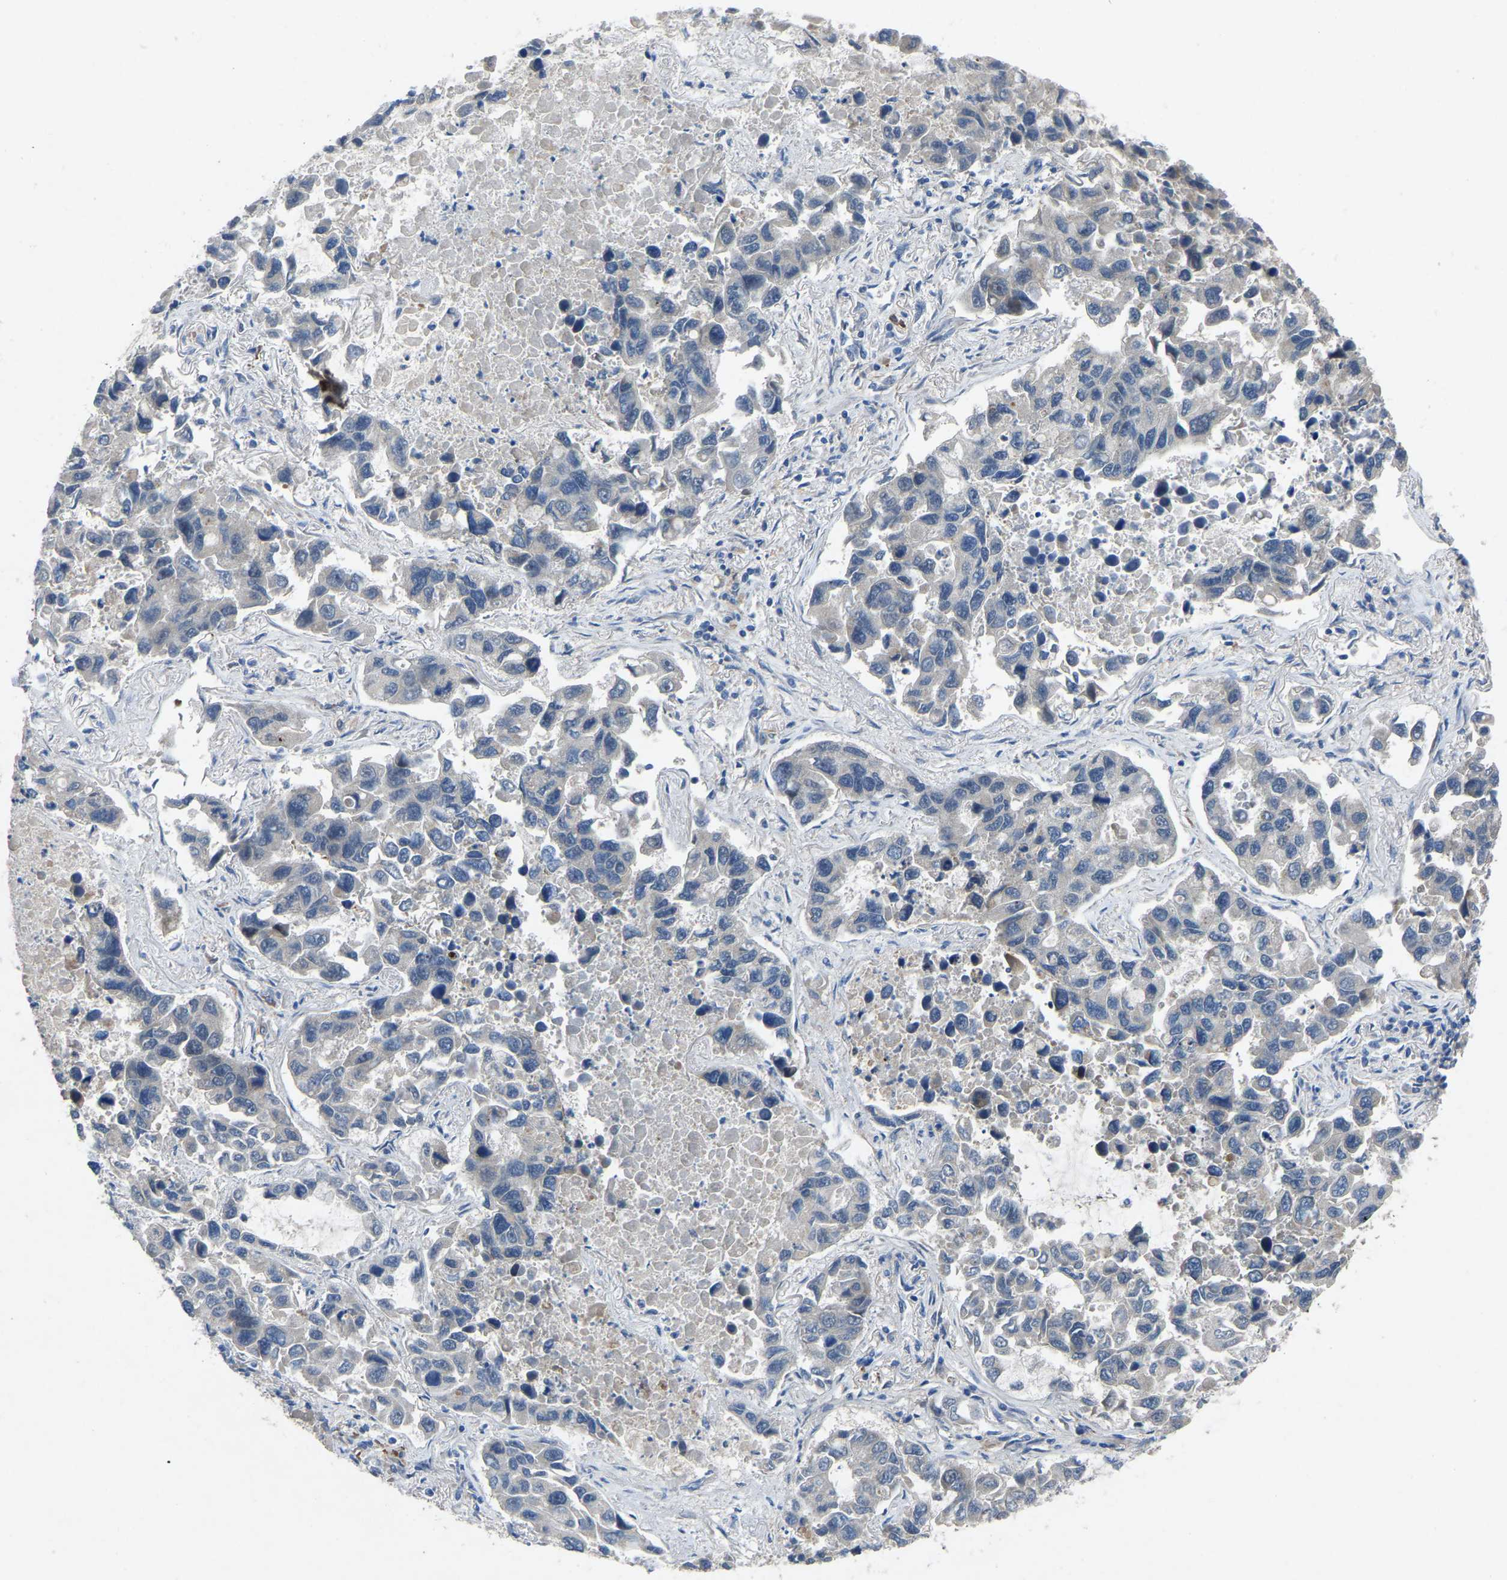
{"staining": {"intensity": "negative", "quantity": "none", "location": "none"}, "tissue": "lung cancer", "cell_type": "Tumor cells", "image_type": "cancer", "snomed": [{"axis": "morphology", "description": "Adenocarcinoma, NOS"}, {"axis": "topography", "description": "Lung"}], "caption": "This is an immunohistochemistry histopathology image of human lung cancer (adenocarcinoma). There is no expression in tumor cells.", "gene": "FHIT", "patient": {"sex": "male", "age": 64}}